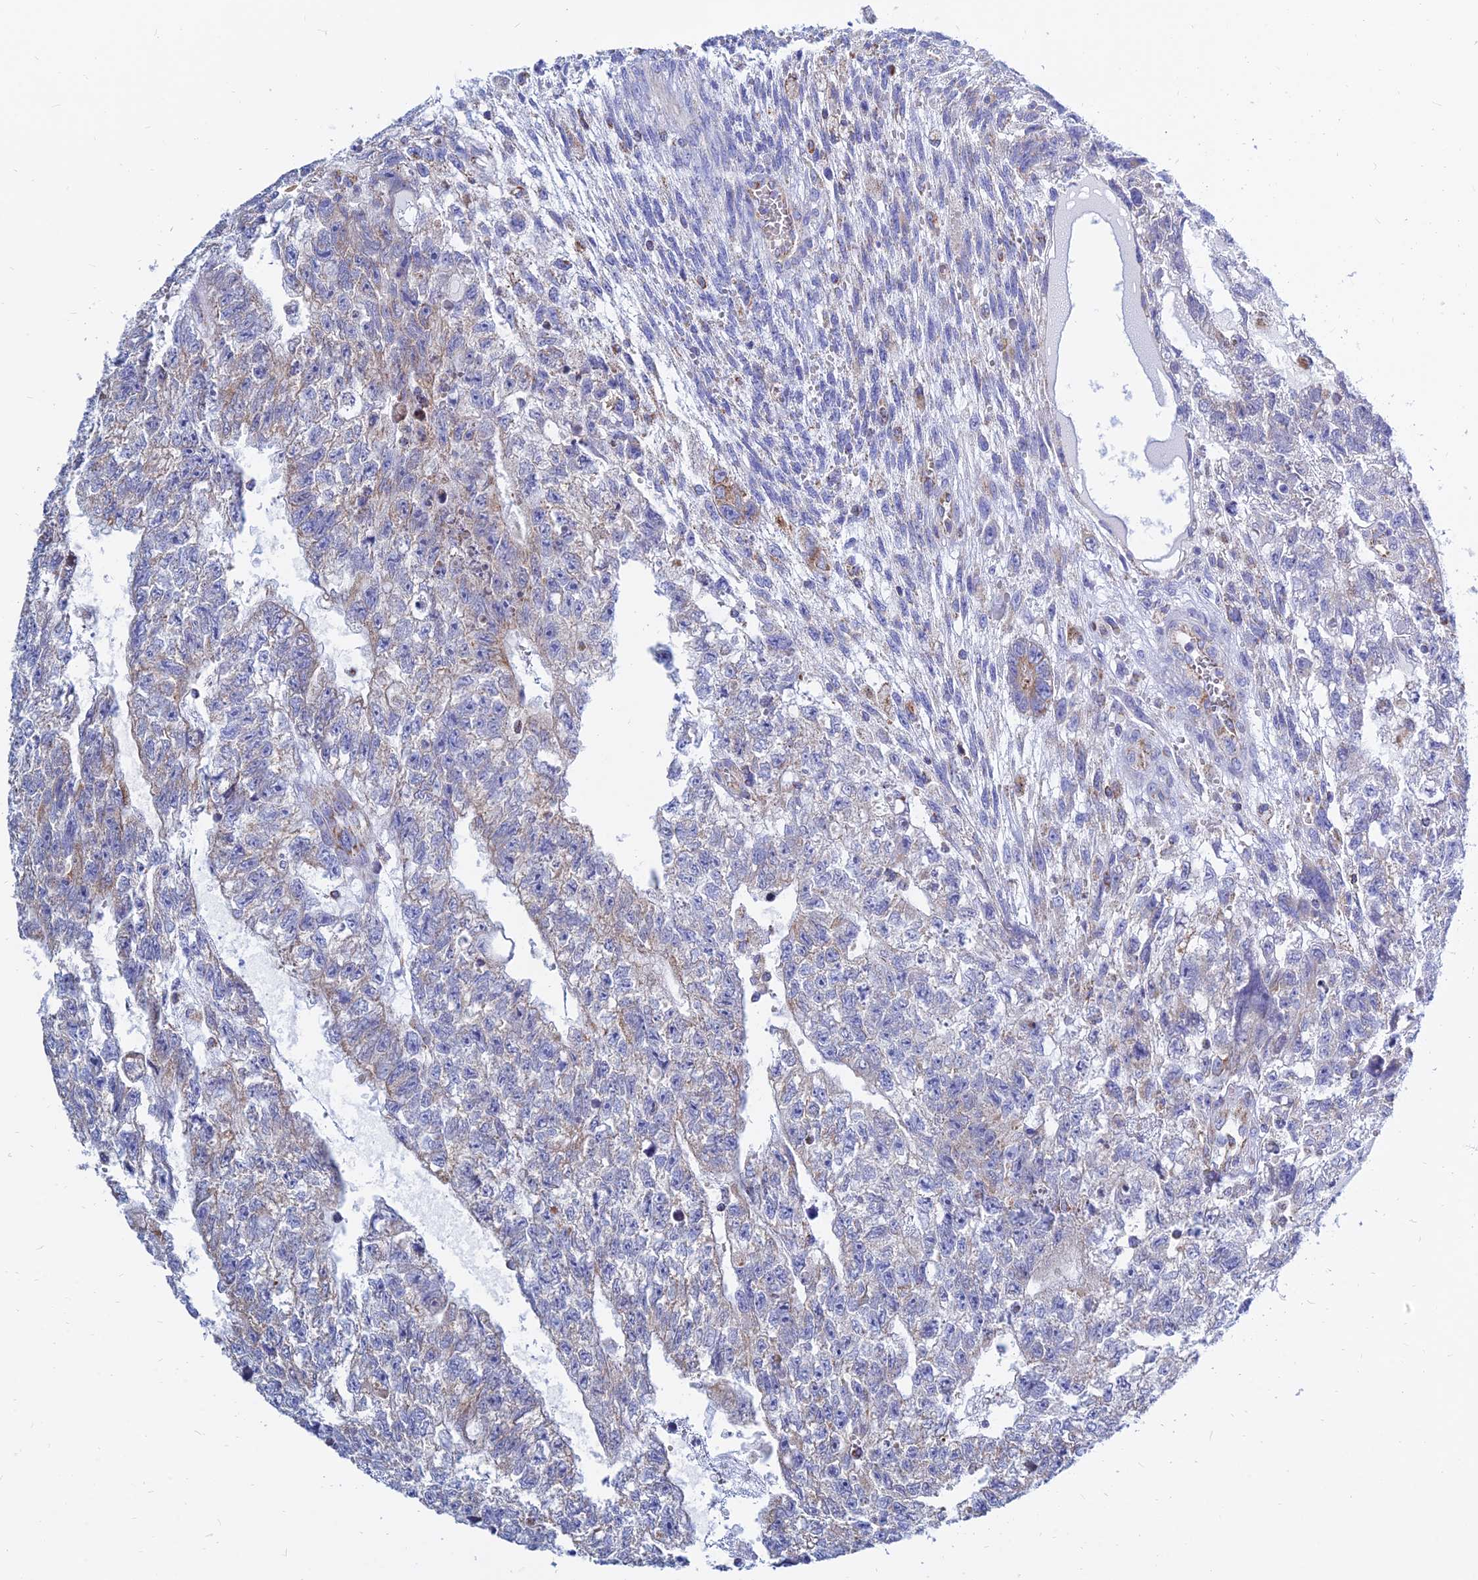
{"staining": {"intensity": "negative", "quantity": "none", "location": "none"}, "tissue": "testis cancer", "cell_type": "Tumor cells", "image_type": "cancer", "snomed": [{"axis": "morphology", "description": "Carcinoma, Embryonal, NOS"}, {"axis": "topography", "description": "Testis"}], "caption": "The IHC photomicrograph has no significant staining in tumor cells of testis cancer (embryonal carcinoma) tissue.", "gene": "MGST1", "patient": {"sex": "male", "age": 26}}